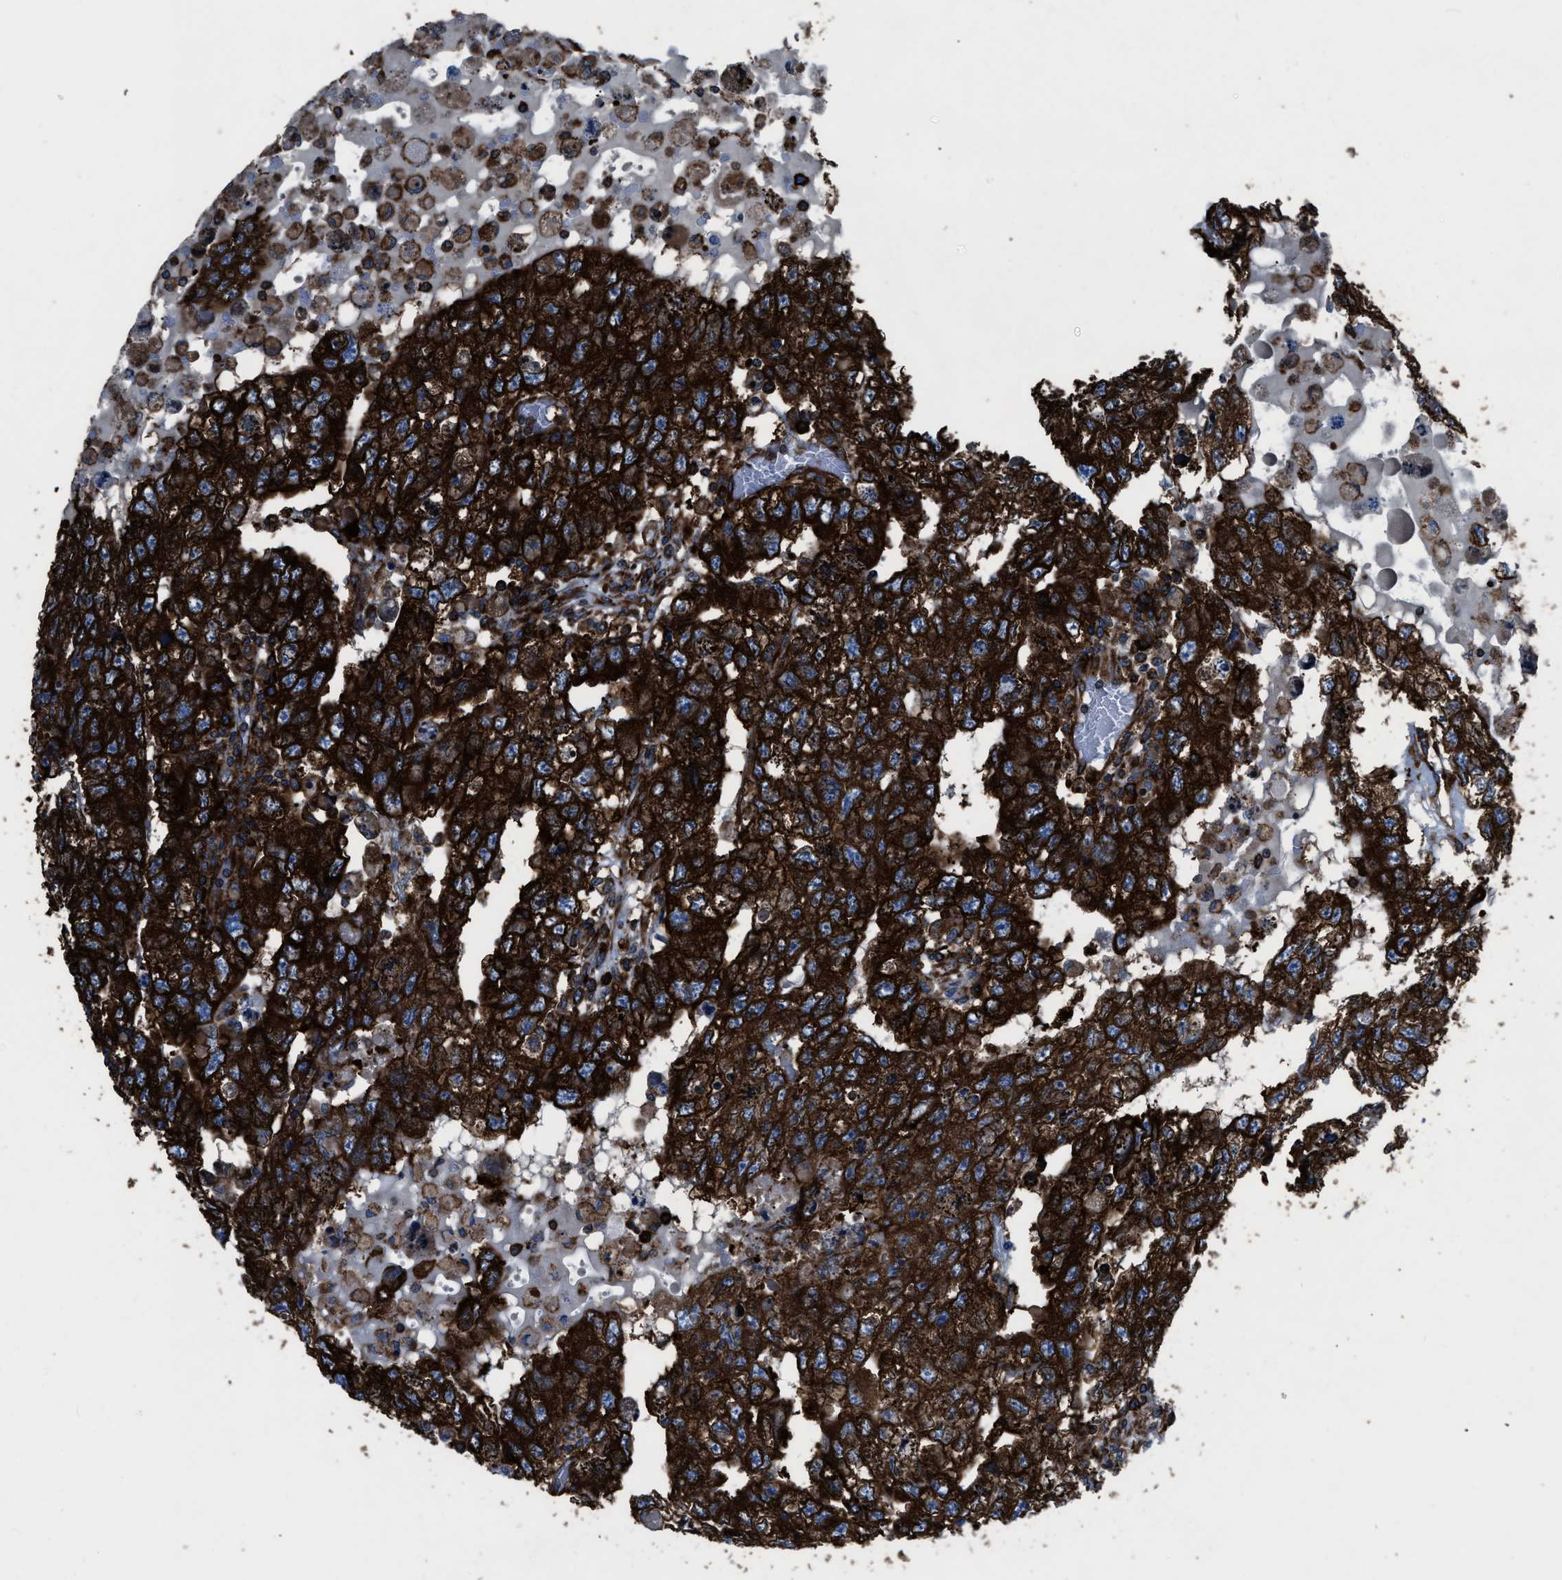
{"staining": {"intensity": "strong", "quantity": ">75%", "location": "cytoplasmic/membranous"}, "tissue": "testis cancer", "cell_type": "Tumor cells", "image_type": "cancer", "snomed": [{"axis": "morphology", "description": "Carcinoma, Embryonal, NOS"}, {"axis": "topography", "description": "Testis"}], "caption": "Protein analysis of testis embryonal carcinoma tissue exhibits strong cytoplasmic/membranous staining in about >75% of tumor cells.", "gene": "CAPRIN1", "patient": {"sex": "male", "age": 36}}